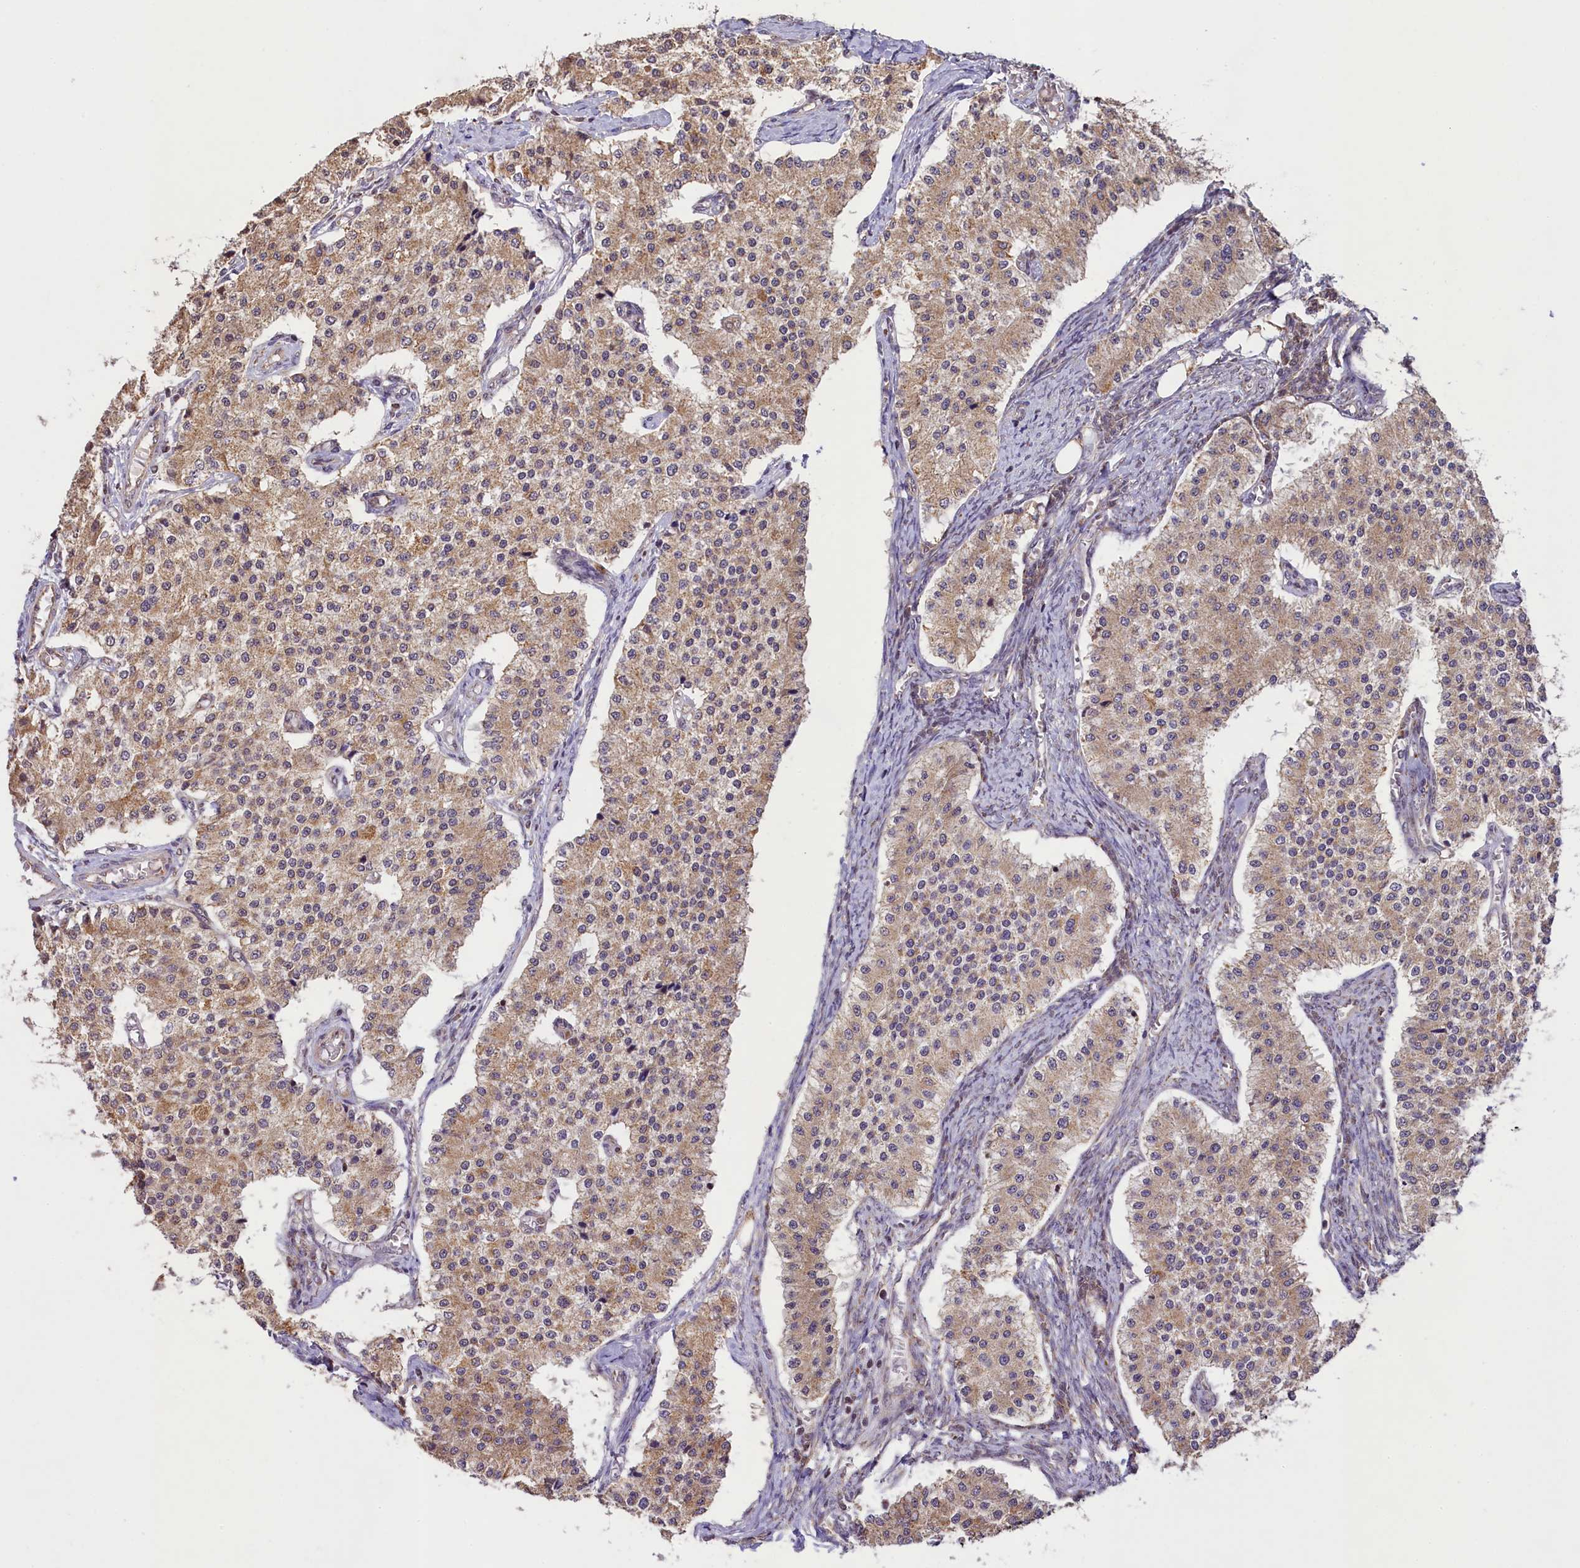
{"staining": {"intensity": "weak", "quantity": ">75%", "location": "cytoplasmic/membranous"}, "tissue": "carcinoid", "cell_type": "Tumor cells", "image_type": "cancer", "snomed": [{"axis": "morphology", "description": "Carcinoid, malignant, NOS"}, {"axis": "topography", "description": "Colon"}], "caption": "Tumor cells display low levels of weak cytoplasmic/membranous staining in approximately >75% of cells in human malignant carcinoid.", "gene": "PAF1", "patient": {"sex": "female", "age": 52}}